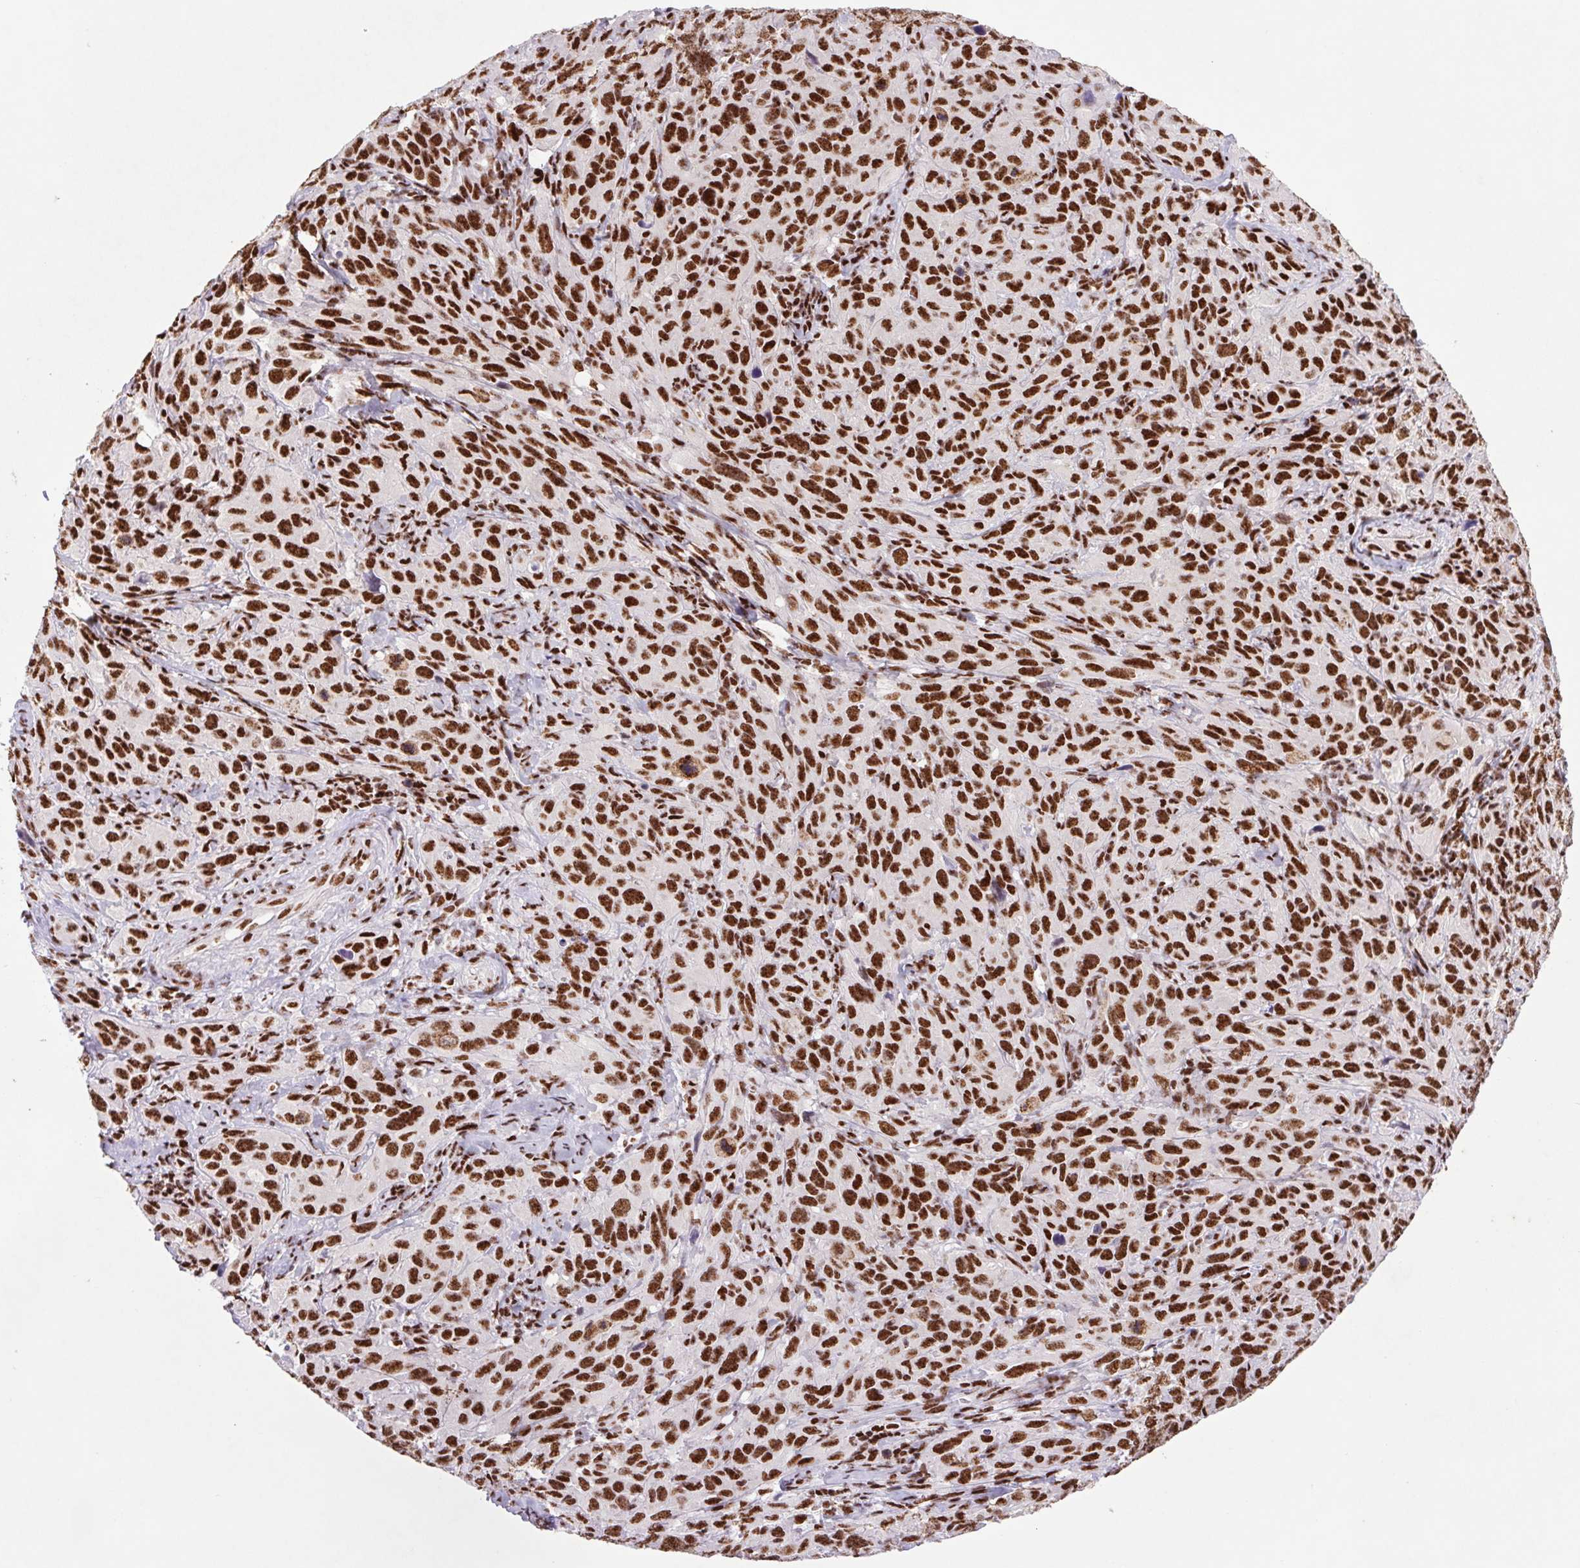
{"staining": {"intensity": "strong", "quantity": ">75%", "location": "nuclear"}, "tissue": "cervical cancer", "cell_type": "Tumor cells", "image_type": "cancer", "snomed": [{"axis": "morphology", "description": "Normal tissue, NOS"}, {"axis": "morphology", "description": "Squamous cell carcinoma, NOS"}, {"axis": "topography", "description": "Cervix"}], "caption": "Strong nuclear protein positivity is identified in approximately >75% of tumor cells in squamous cell carcinoma (cervical). The protein is stained brown, and the nuclei are stained in blue (DAB (3,3'-diaminobenzidine) IHC with brightfield microscopy, high magnification).", "gene": "LDLRAD4", "patient": {"sex": "female", "age": 51}}